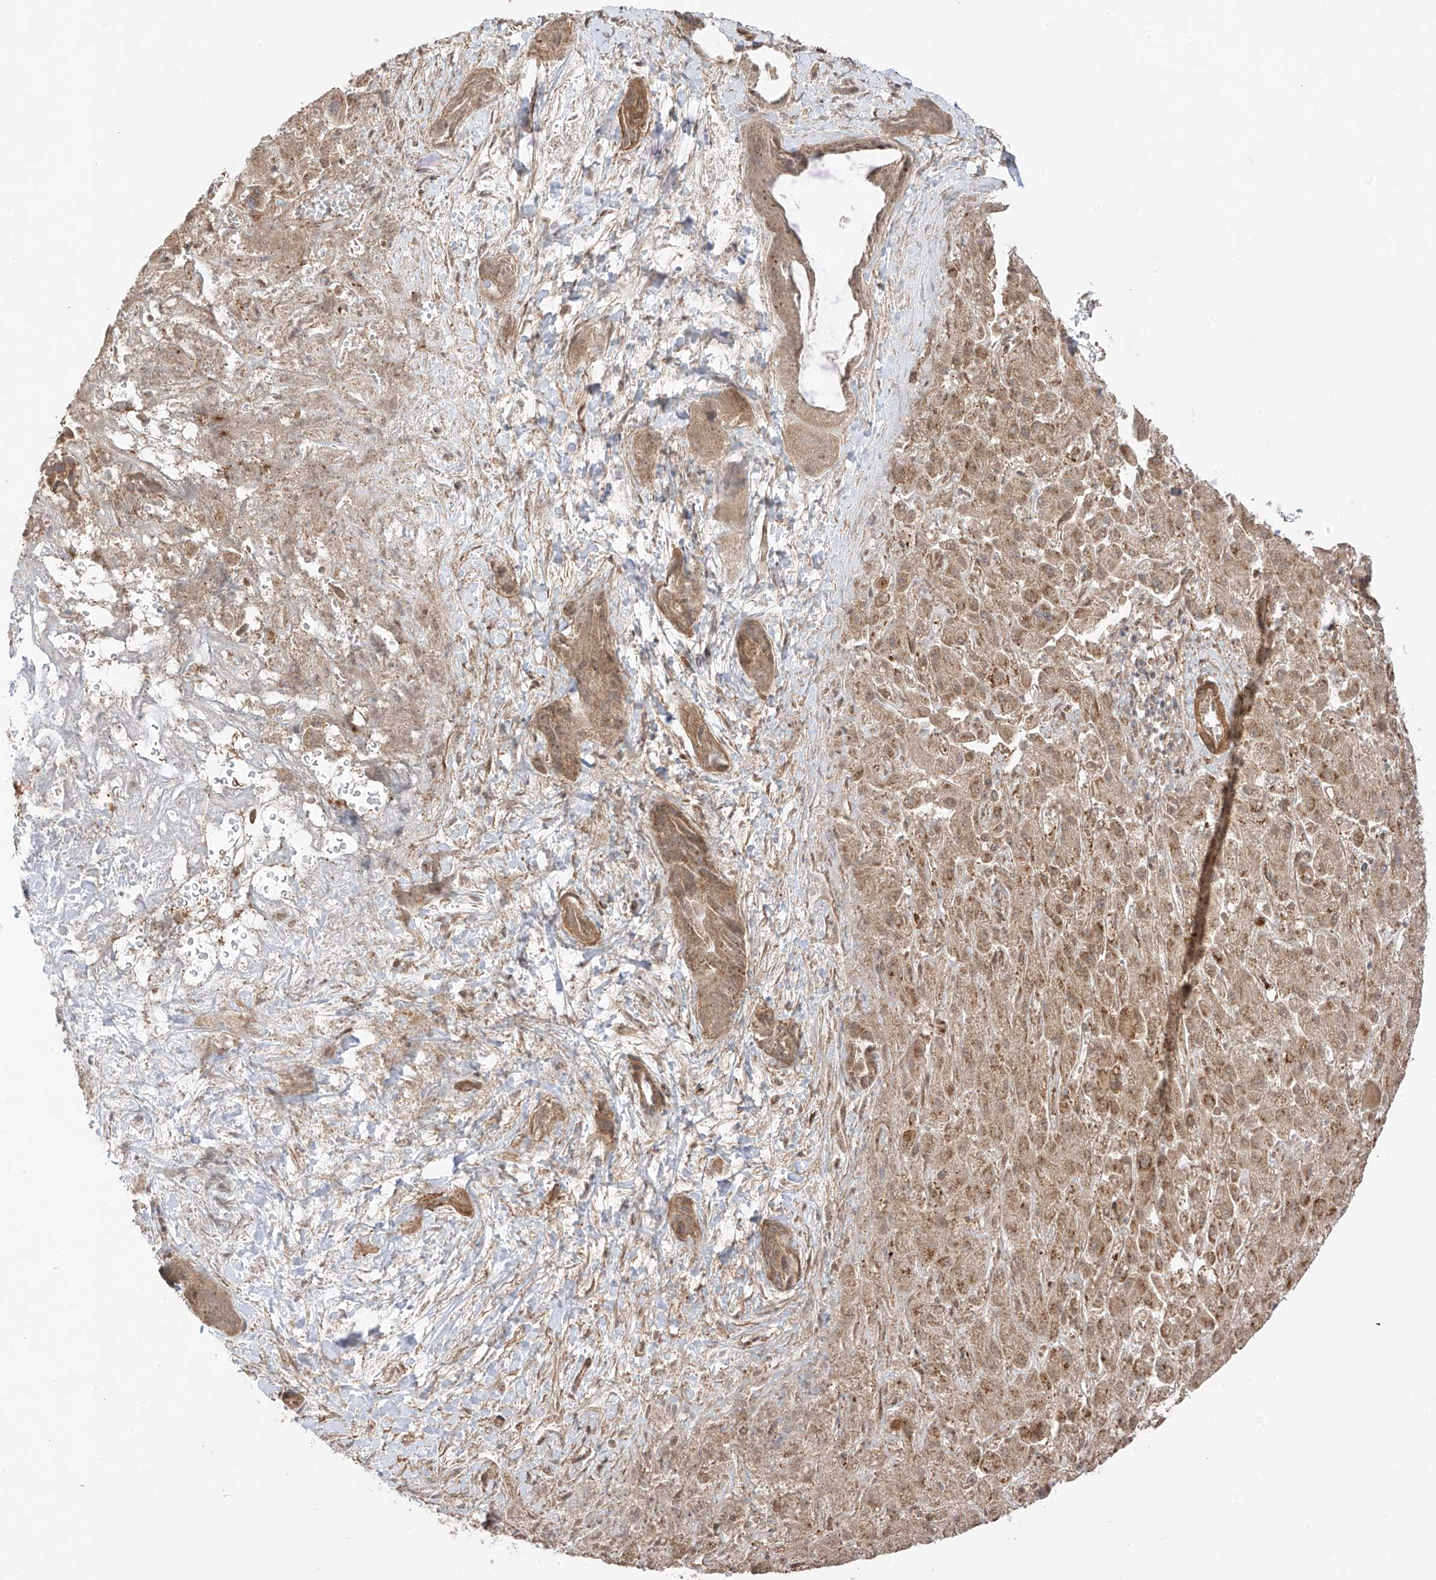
{"staining": {"intensity": "moderate", "quantity": "25%-75%", "location": "cytoplasmic/membranous"}, "tissue": "liver cancer", "cell_type": "Tumor cells", "image_type": "cancer", "snomed": [{"axis": "morphology", "description": "Cholangiocarcinoma"}, {"axis": "topography", "description": "Liver"}], "caption": "High-power microscopy captured an IHC photomicrograph of liver cancer, revealing moderate cytoplasmic/membranous staining in about 25%-75% of tumor cells. (brown staining indicates protein expression, while blue staining denotes nuclei).", "gene": "ABCD1", "patient": {"sex": "female", "age": 52}}